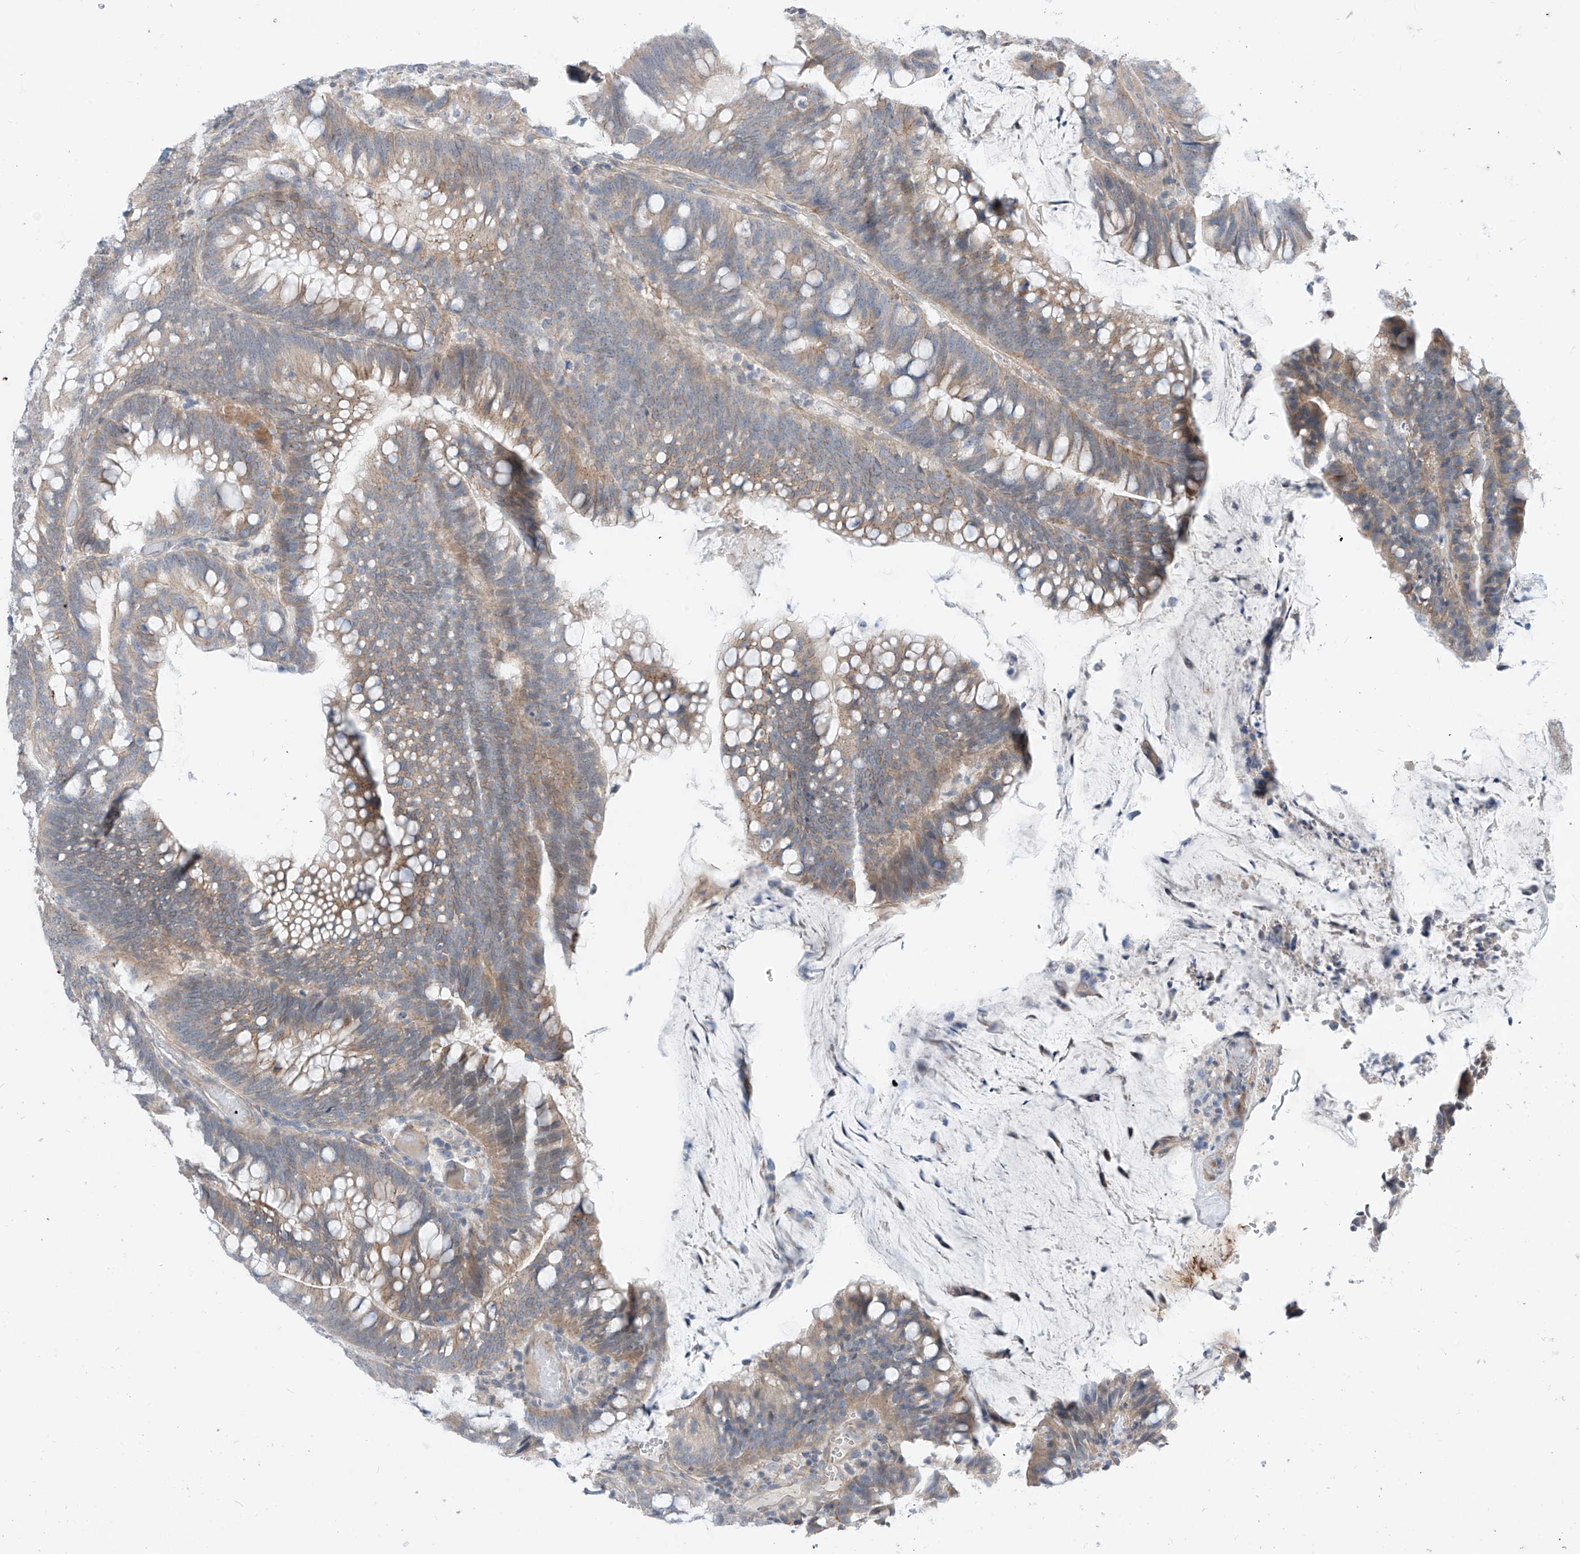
{"staining": {"intensity": "weak", "quantity": "25%-75%", "location": "cytoplasmic/membranous"}, "tissue": "colorectal cancer", "cell_type": "Tumor cells", "image_type": "cancer", "snomed": [{"axis": "morphology", "description": "Adenocarcinoma, NOS"}, {"axis": "topography", "description": "Colon"}], "caption": "There is low levels of weak cytoplasmic/membranous staining in tumor cells of colorectal cancer (adenocarcinoma), as demonstrated by immunohistochemical staining (brown color).", "gene": "ABLIM2", "patient": {"sex": "female", "age": 66}}